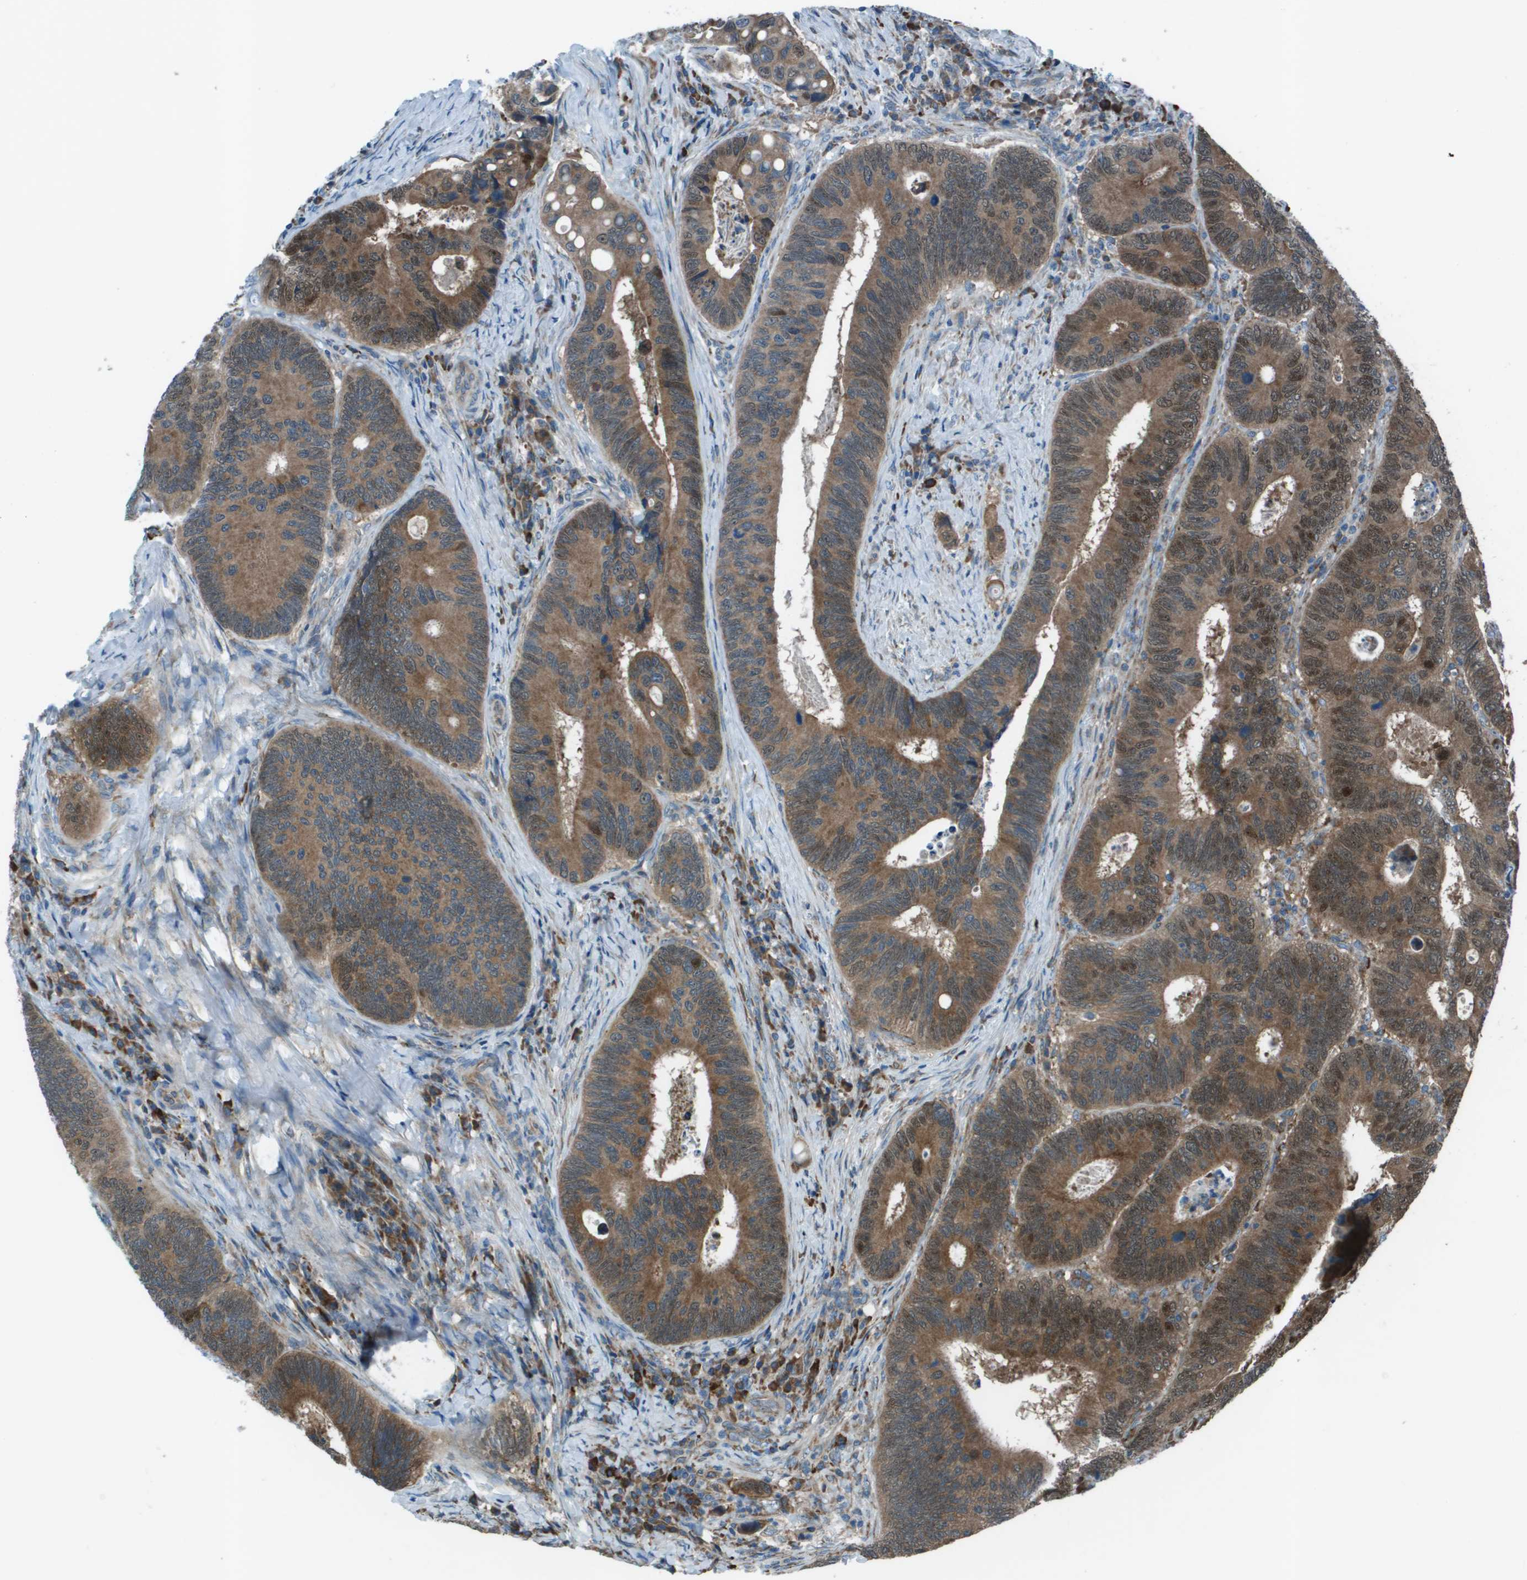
{"staining": {"intensity": "moderate", "quantity": ">75%", "location": "cytoplasmic/membranous,nuclear"}, "tissue": "colorectal cancer", "cell_type": "Tumor cells", "image_type": "cancer", "snomed": [{"axis": "morphology", "description": "Inflammation, NOS"}, {"axis": "morphology", "description": "Adenocarcinoma, NOS"}, {"axis": "topography", "description": "Colon"}], "caption": "An IHC histopathology image of neoplastic tissue is shown. Protein staining in brown highlights moderate cytoplasmic/membranous and nuclear positivity in colorectal cancer within tumor cells. (IHC, brightfield microscopy, high magnification).", "gene": "UTS2", "patient": {"sex": "male", "age": 72}}